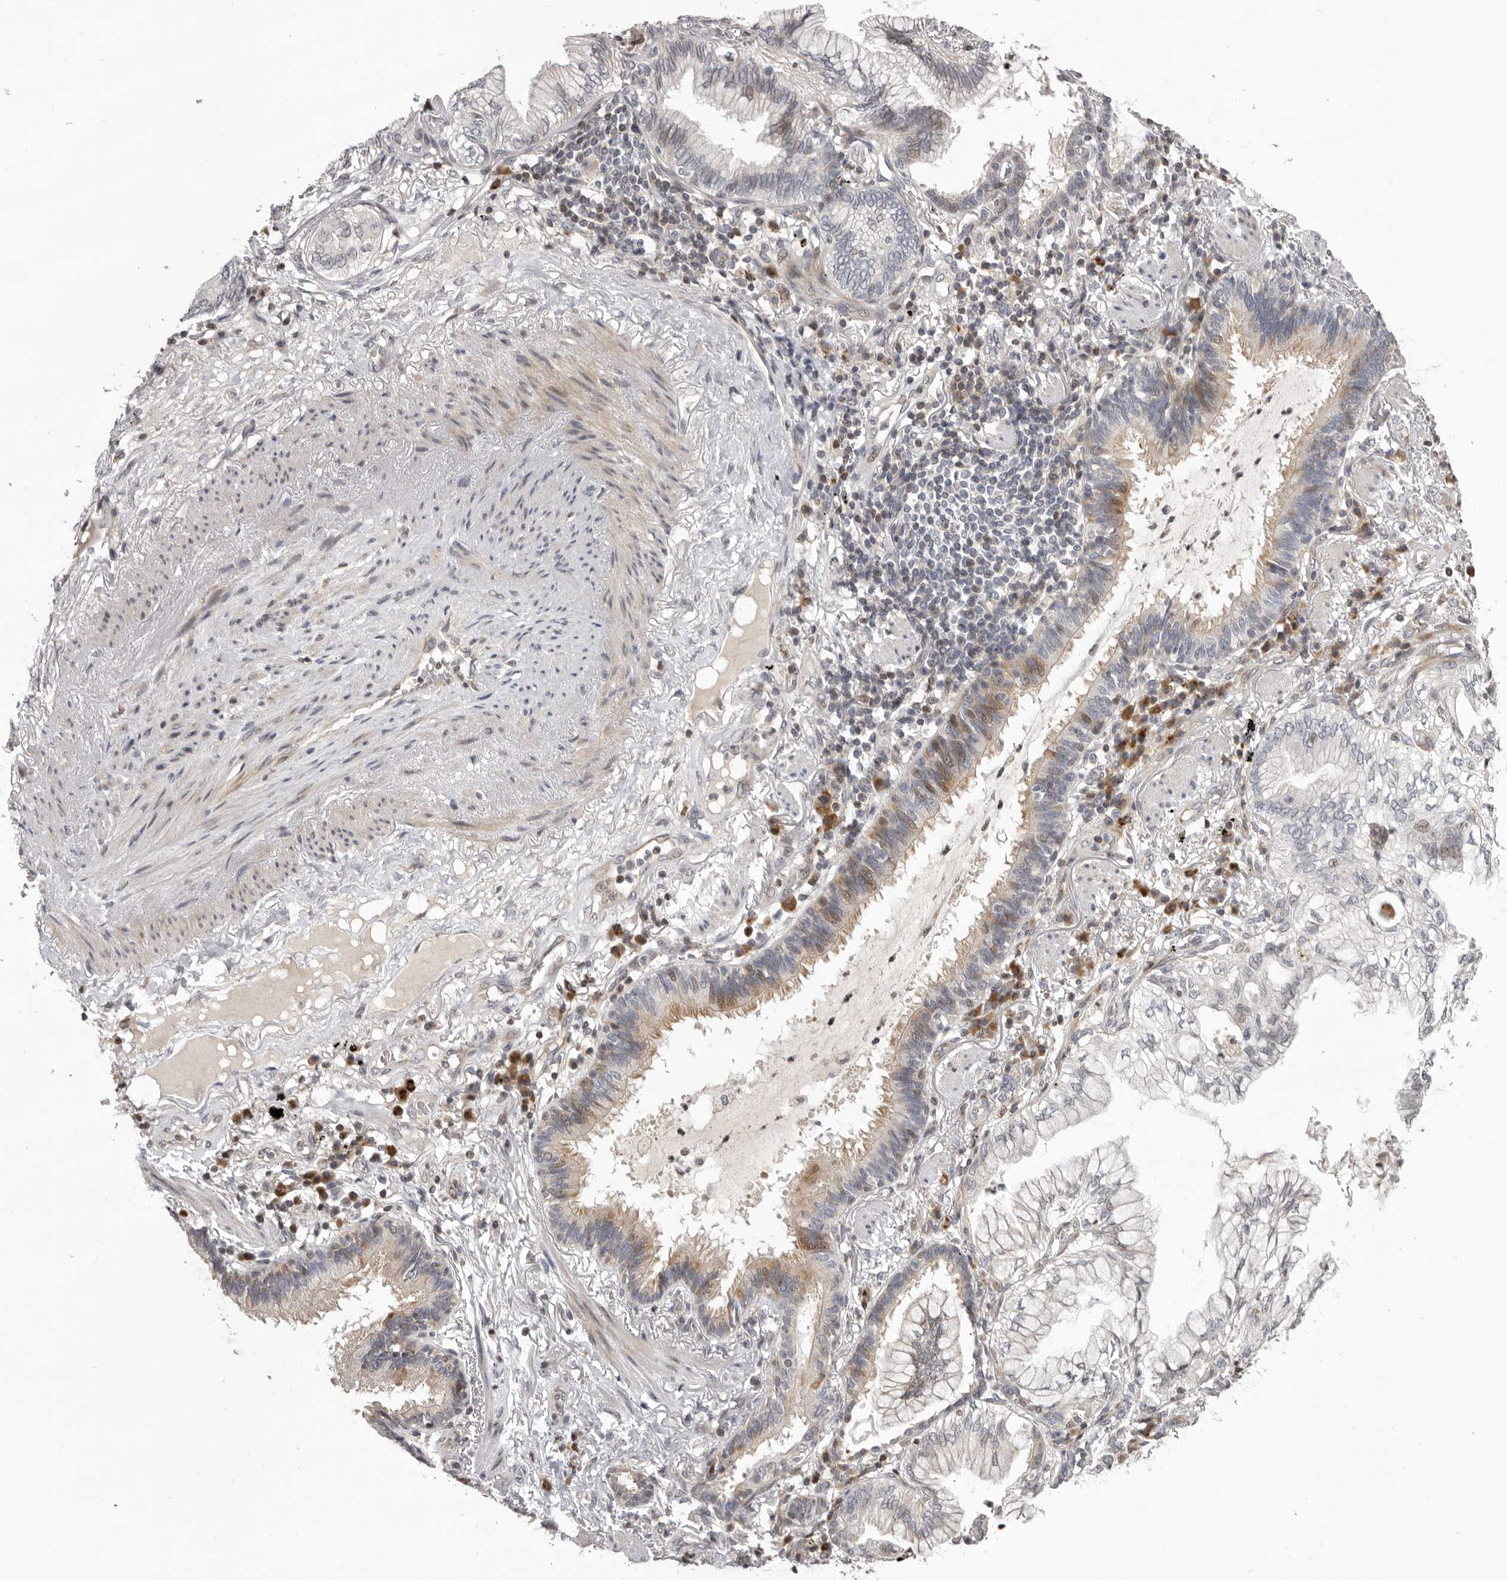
{"staining": {"intensity": "moderate", "quantity": "25%-75%", "location": "cytoplasmic/membranous,nuclear"}, "tissue": "lung cancer", "cell_type": "Tumor cells", "image_type": "cancer", "snomed": [{"axis": "morphology", "description": "Adenocarcinoma, NOS"}, {"axis": "topography", "description": "Lung"}], "caption": "Immunohistochemical staining of lung cancer reveals medium levels of moderate cytoplasmic/membranous and nuclear protein staining in about 25%-75% of tumor cells.", "gene": "AZIN1", "patient": {"sex": "female", "age": 70}}